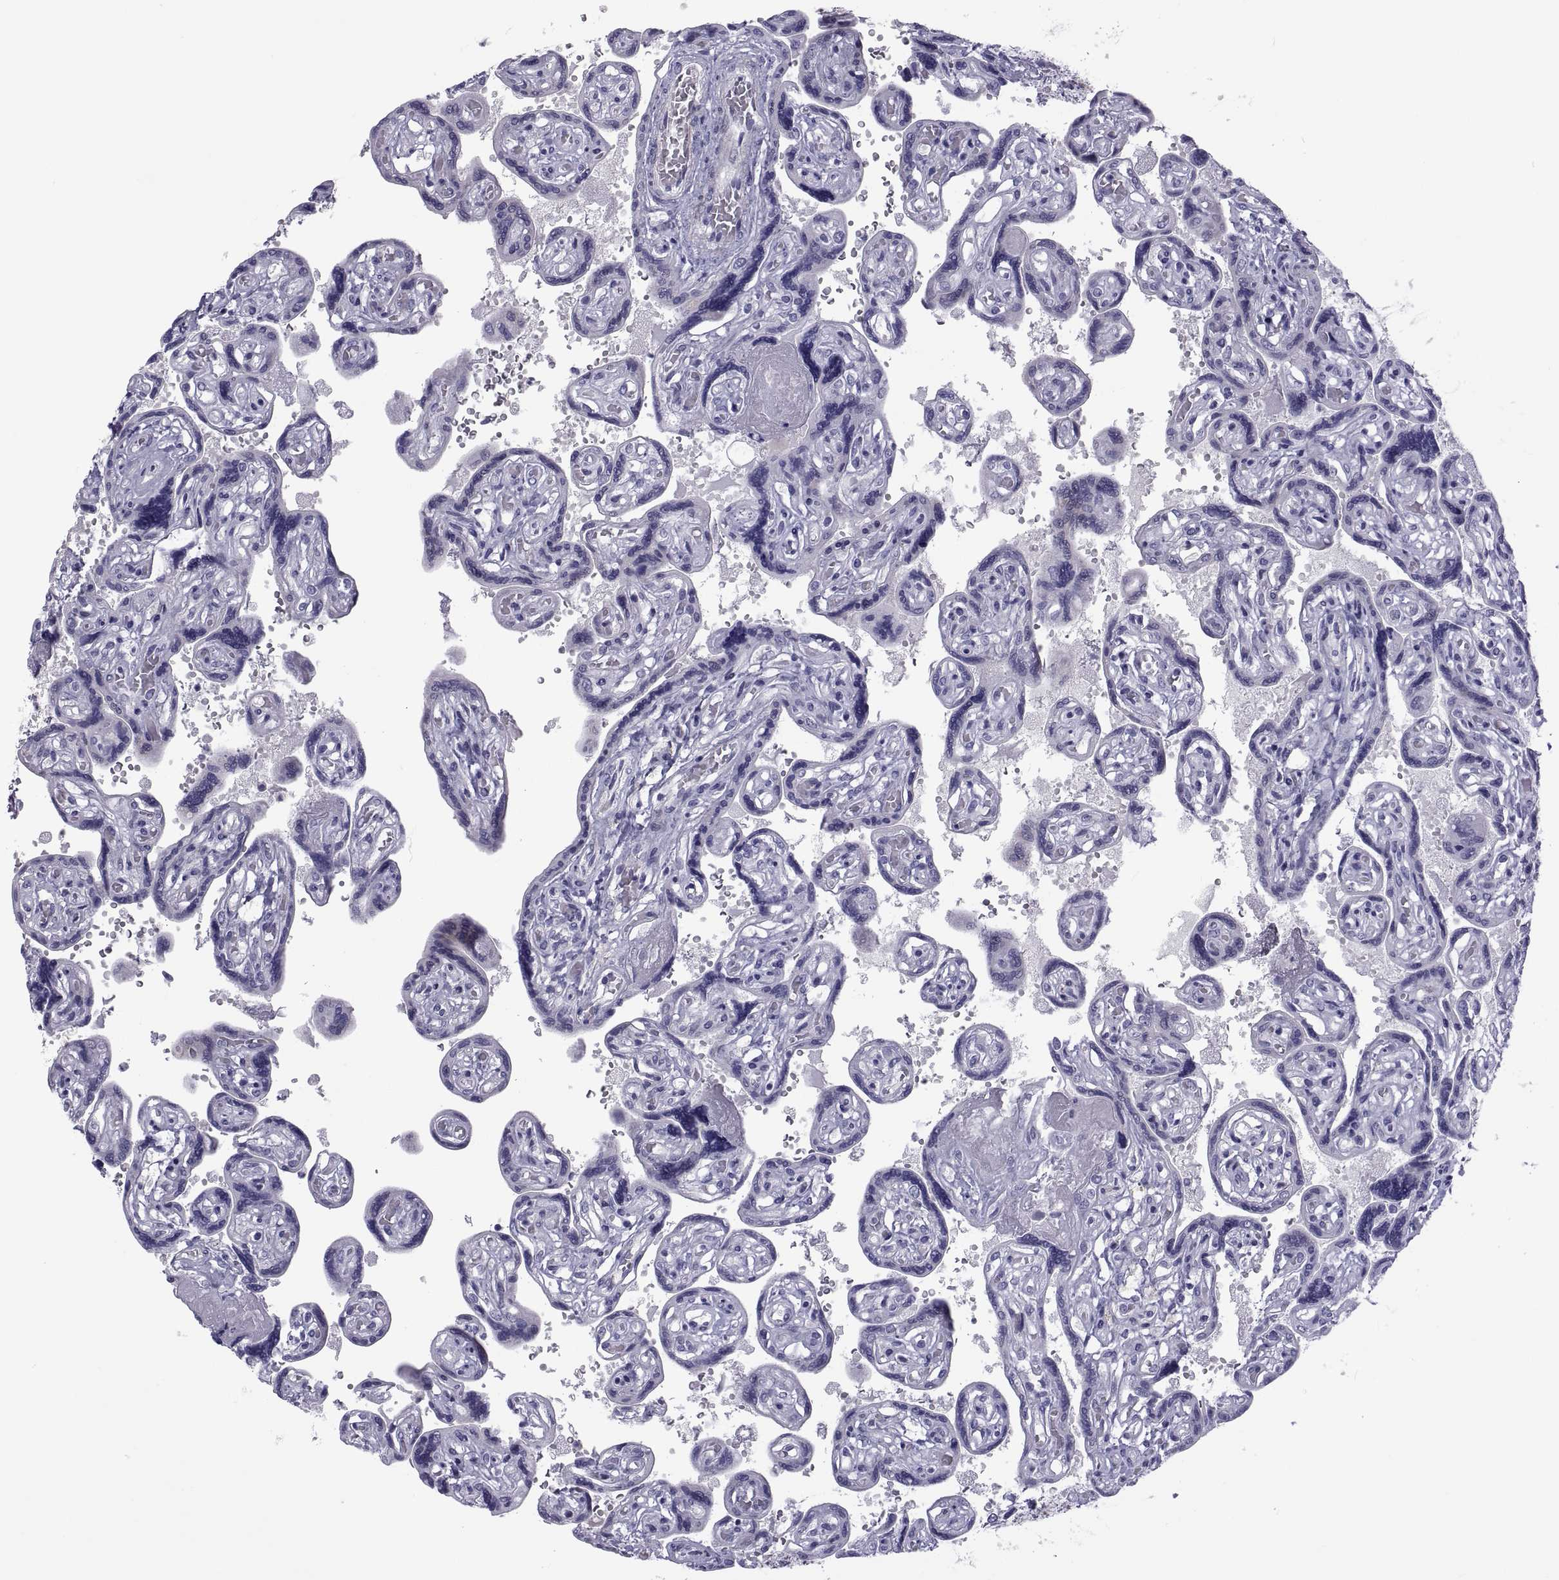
{"staining": {"intensity": "negative", "quantity": "none", "location": "none"}, "tissue": "placenta", "cell_type": "Decidual cells", "image_type": "normal", "snomed": [{"axis": "morphology", "description": "Normal tissue, NOS"}, {"axis": "topography", "description": "Placenta"}], "caption": "Immunohistochemistry histopathology image of normal placenta stained for a protein (brown), which shows no positivity in decidual cells.", "gene": "TMEM158", "patient": {"sex": "female", "age": 32}}